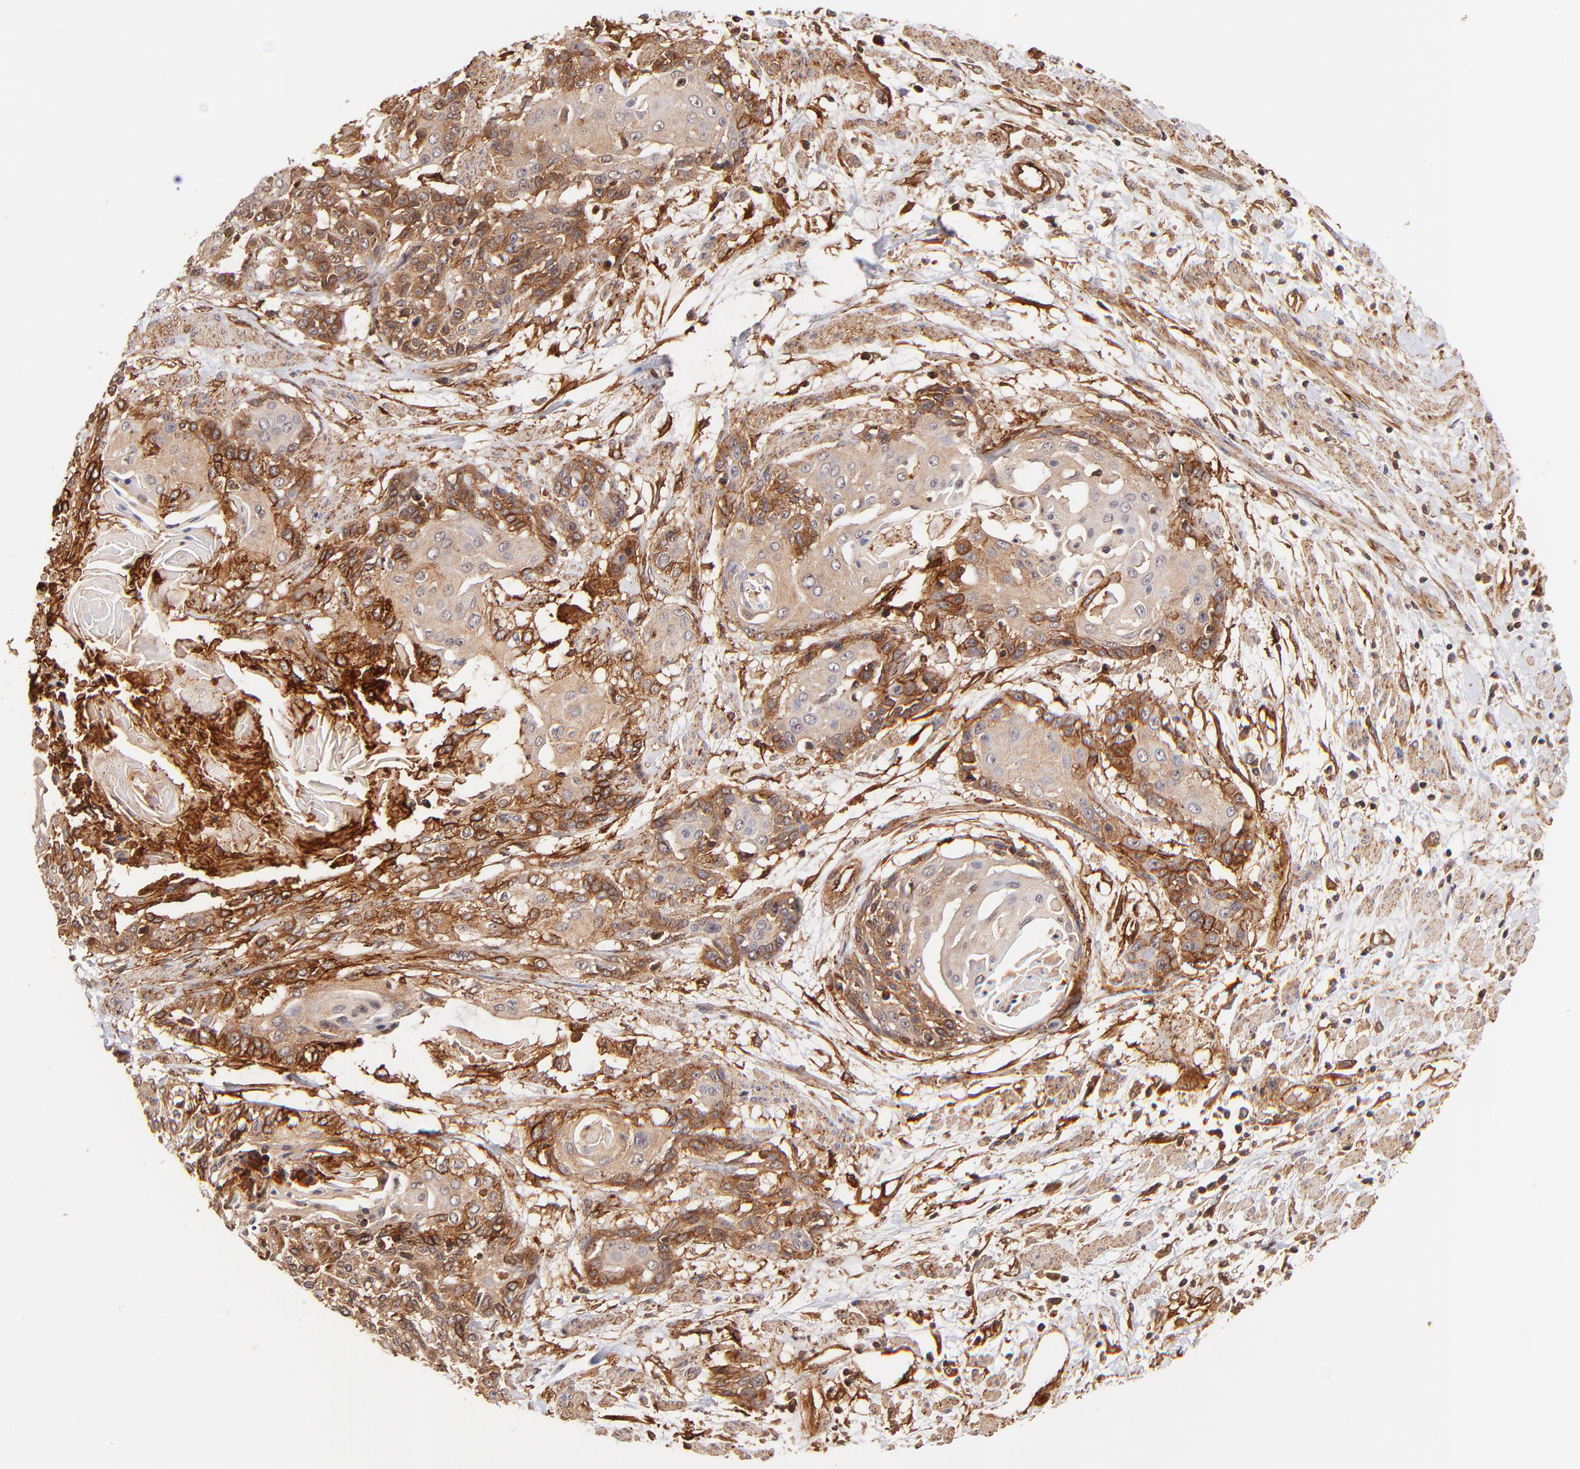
{"staining": {"intensity": "strong", "quantity": ">75%", "location": "cytoplasmic/membranous"}, "tissue": "cervical cancer", "cell_type": "Tumor cells", "image_type": "cancer", "snomed": [{"axis": "morphology", "description": "Squamous cell carcinoma, NOS"}, {"axis": "topography", "description": "Cervix"}], "caption": "An image of human cervical squamous cell carcinoma stained for a protein displays strong cytoplasmic/membranous brown staining in tumor cells.", "gene": "ITGB1", "patient": {"sex": "female", "age": 57}}